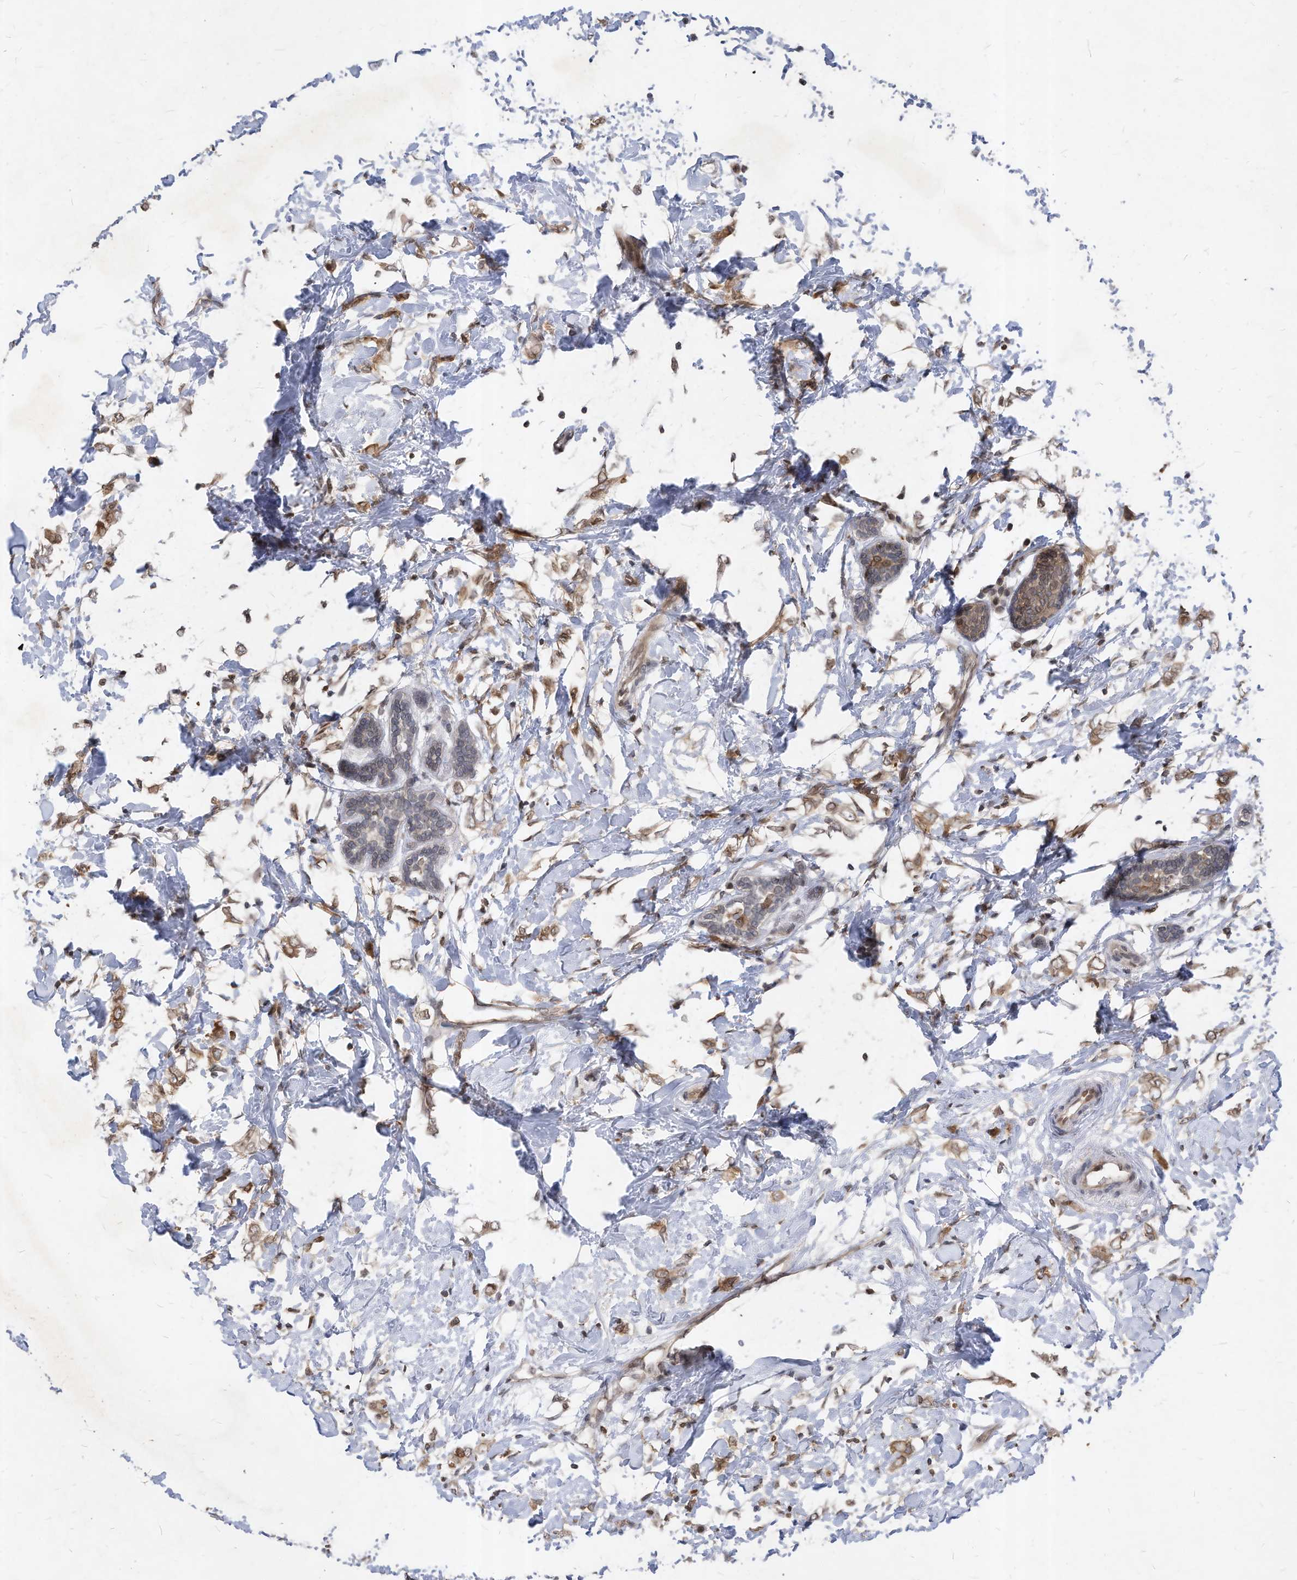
{"staining": {"intensity": "moderate", "quantity": ">75%", "location": "cytoplasmic/membranous"}, "tissue": "breast cancer", "cell_type": "Tumor cells", "image_type": "cancer", "snomed": [{"axis": "morphology", "description": "Normal tissue, NOS"}, {"axis": "morphology", "description": "Lobular carcinoma"}, {"axis": "topography", "description": "Breast"}], "caption": "Immunohistochemistry (IHC) image of neoplastic tissue: lobular carcinoma (breast) stained using immunohistochemistry (IHC) shows medium levels of moderate protein expression localized specifically in the cytoplasmic/membranous of tumor cells, appearing as a cytoplasmic/membranous brown color.", "gene": "KPNB1", "patient": {"sex": "female", "age": 47}}